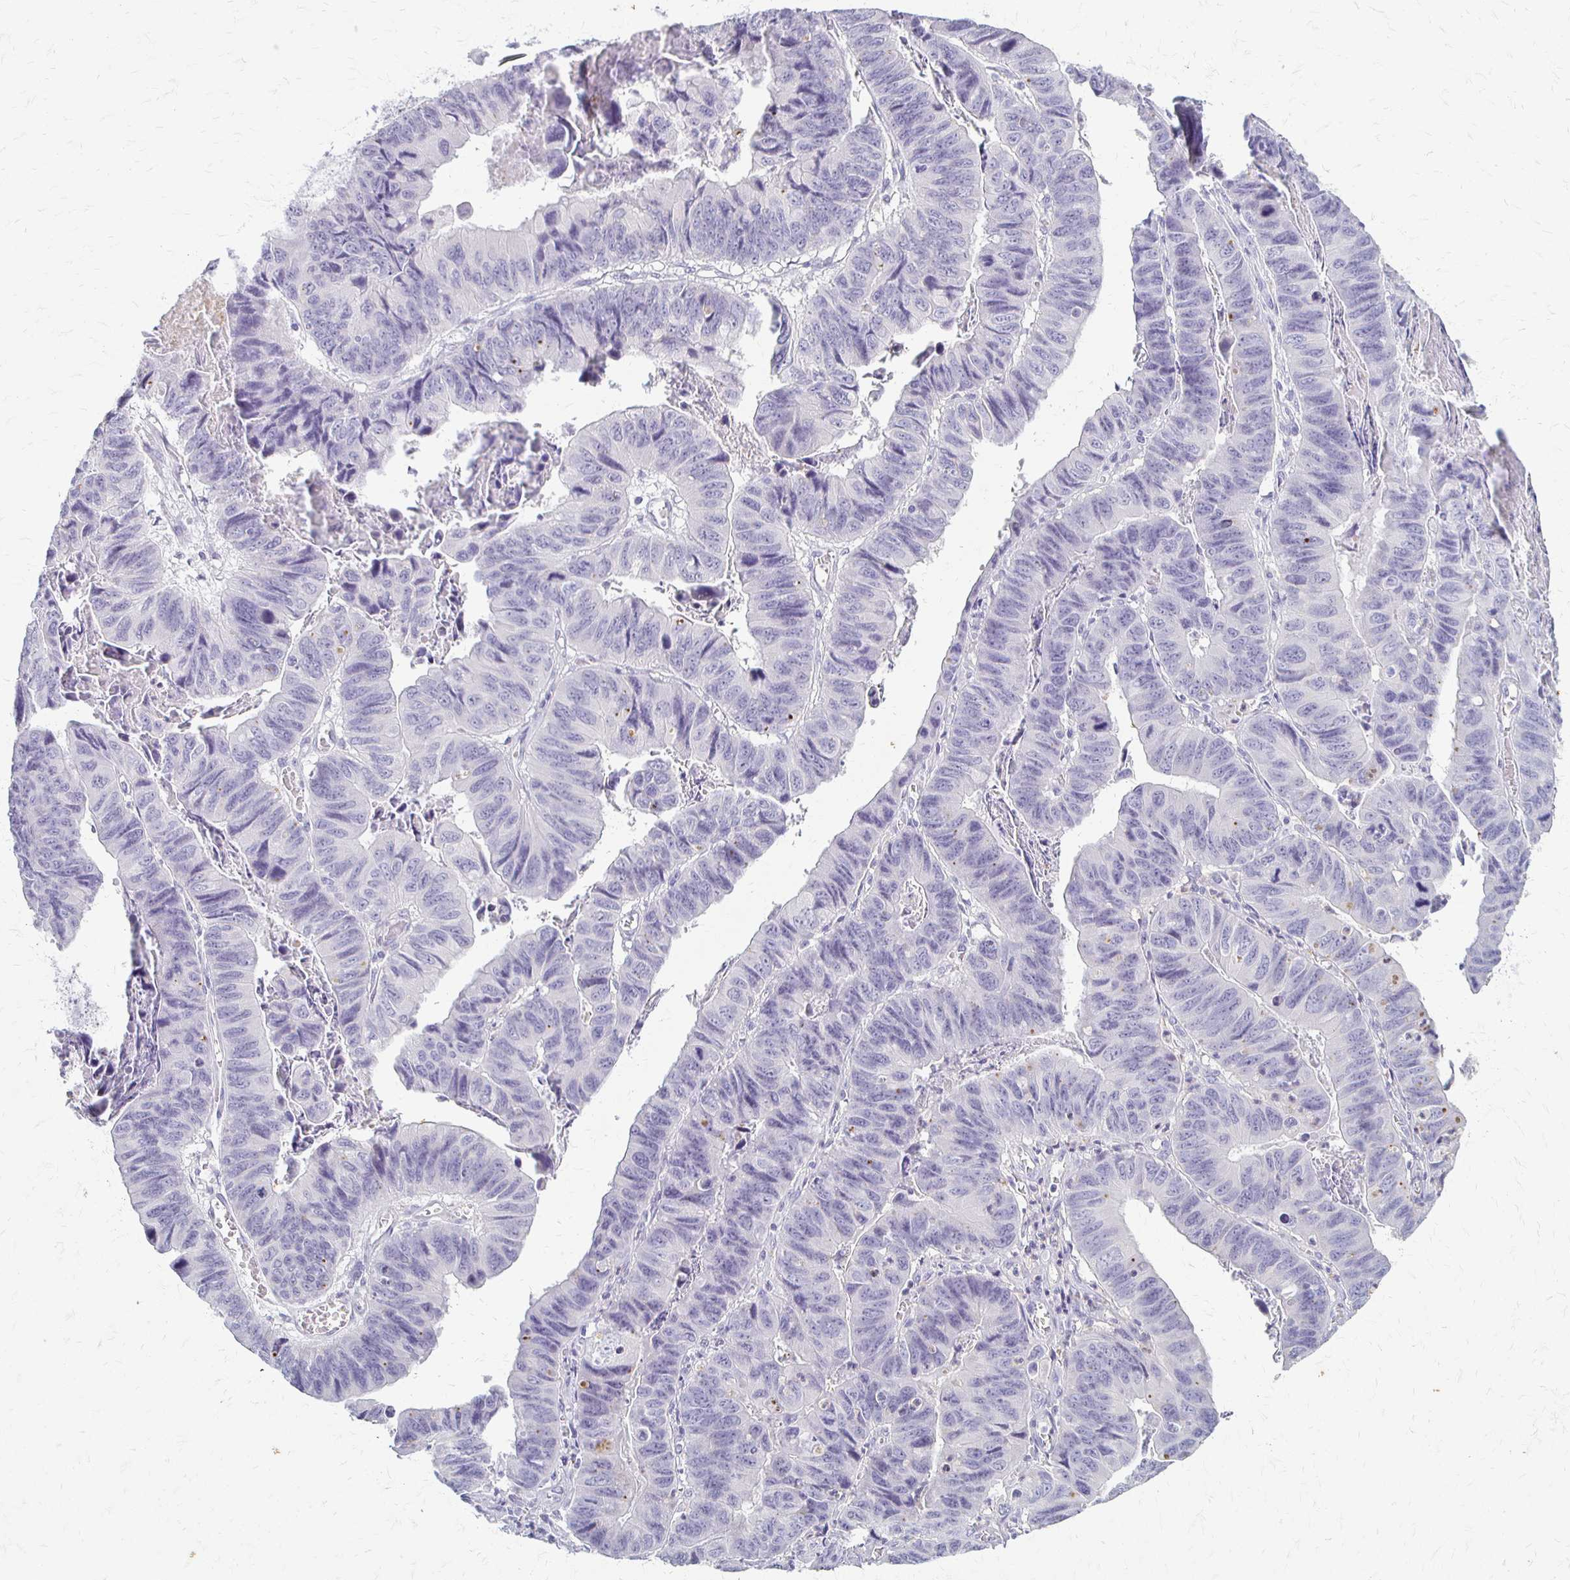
{"staining": {"intensity": "negative", "quantity": "none", "location": "none"}, "tissue": "stomach cancer", "cell_type": "Tumor cells", "image_type": "cancer", "snomed": [{"axis": "morphology", "description": "Adenocarcinoma, NOS"}, {"axis": "topography", "description": "Stomach, lower"}], "caption": "The IHC micrograph has no significant expression in tumor cells of stomach cancer (adenocarcinoma) tissue.", "gene": "ACP5", "patient": {"sex": "male", "age": 77}}